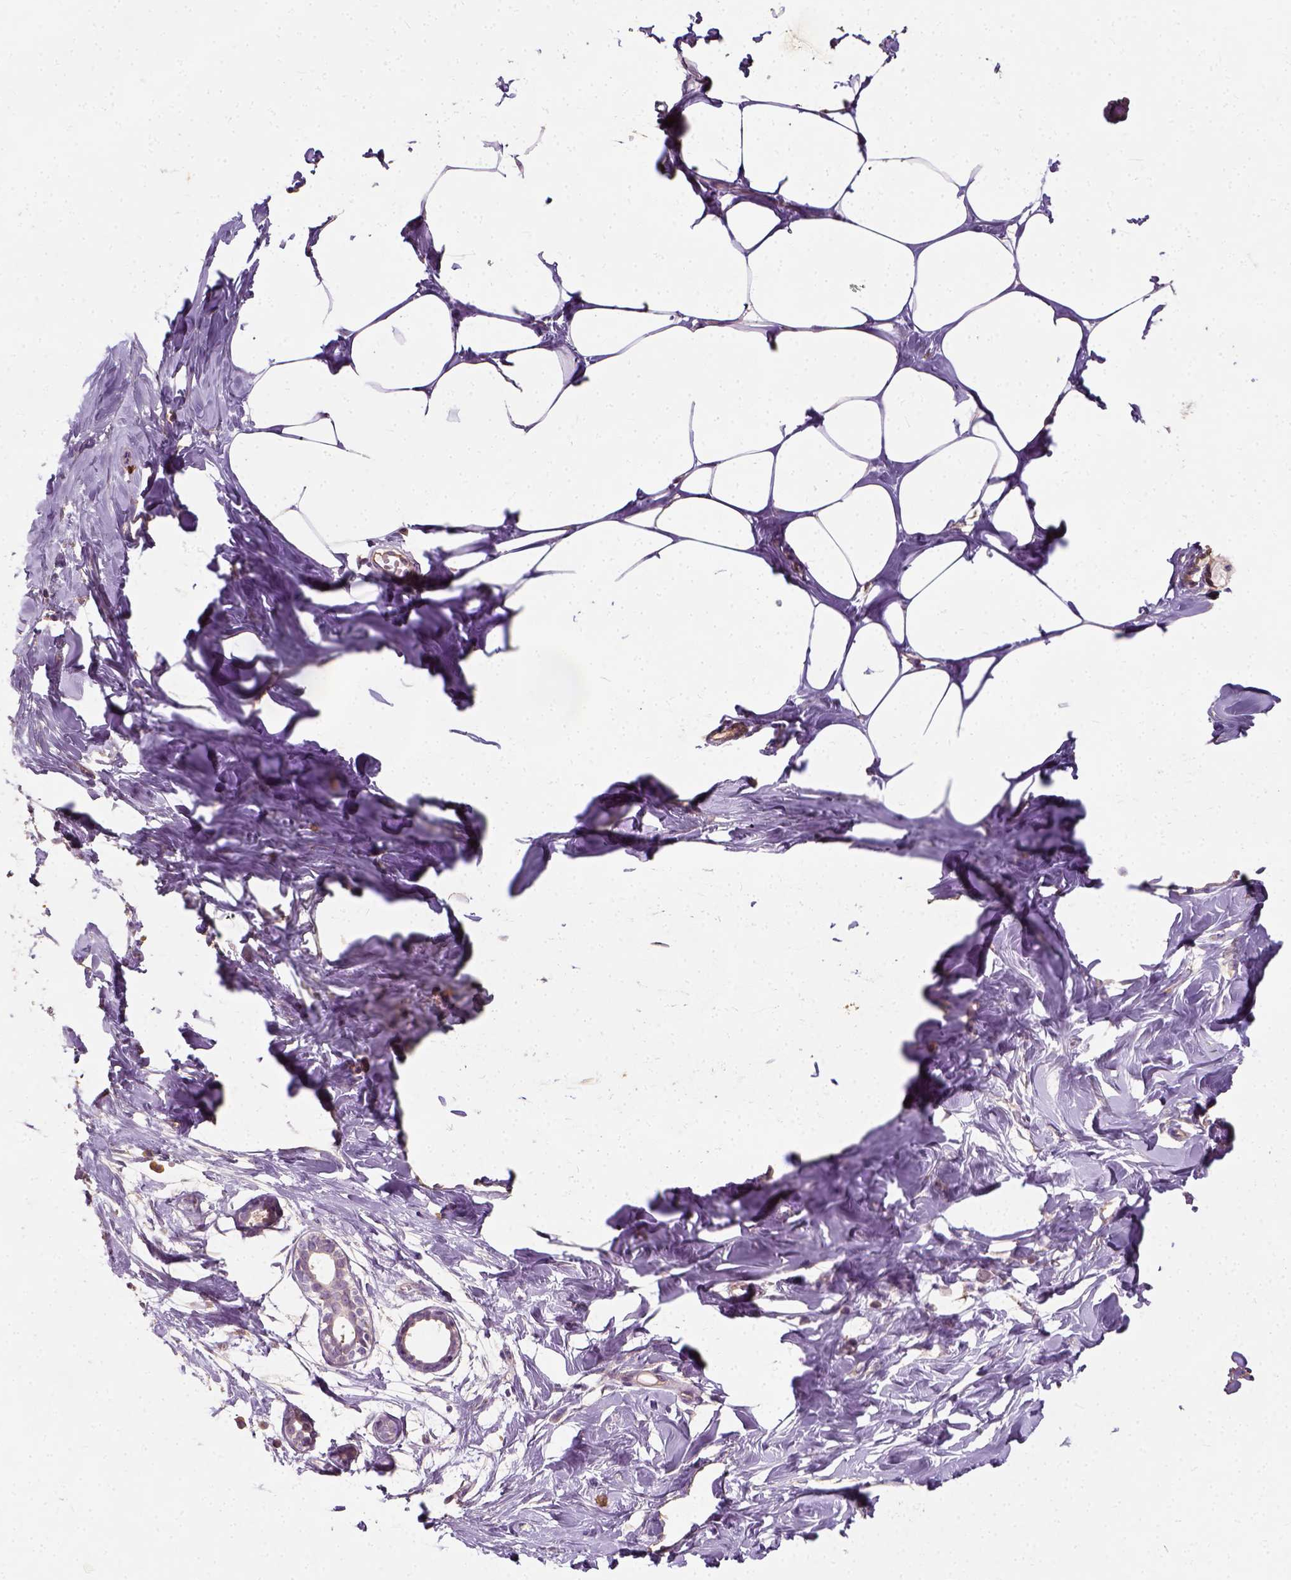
{"staining": {"intensity": "negative", "quantity": "none", "location": "none"}, "tissue": "breast", "cell_type": "Adipocytes", "image_type": "normal", "snomed": [{"axis": "morphology", "description": "Normal tissue, NOS"}, {"axis": "topography", "description": "Breast"}], "caption": "Breast was stained to show a protein in brown. There is no significant staining in adipocytes. (Brightfield microscopy of DAB immunohistochemistry at high magnification).", "gene": "DHCR24", "patient": {"sex": "female", "age": 27}}